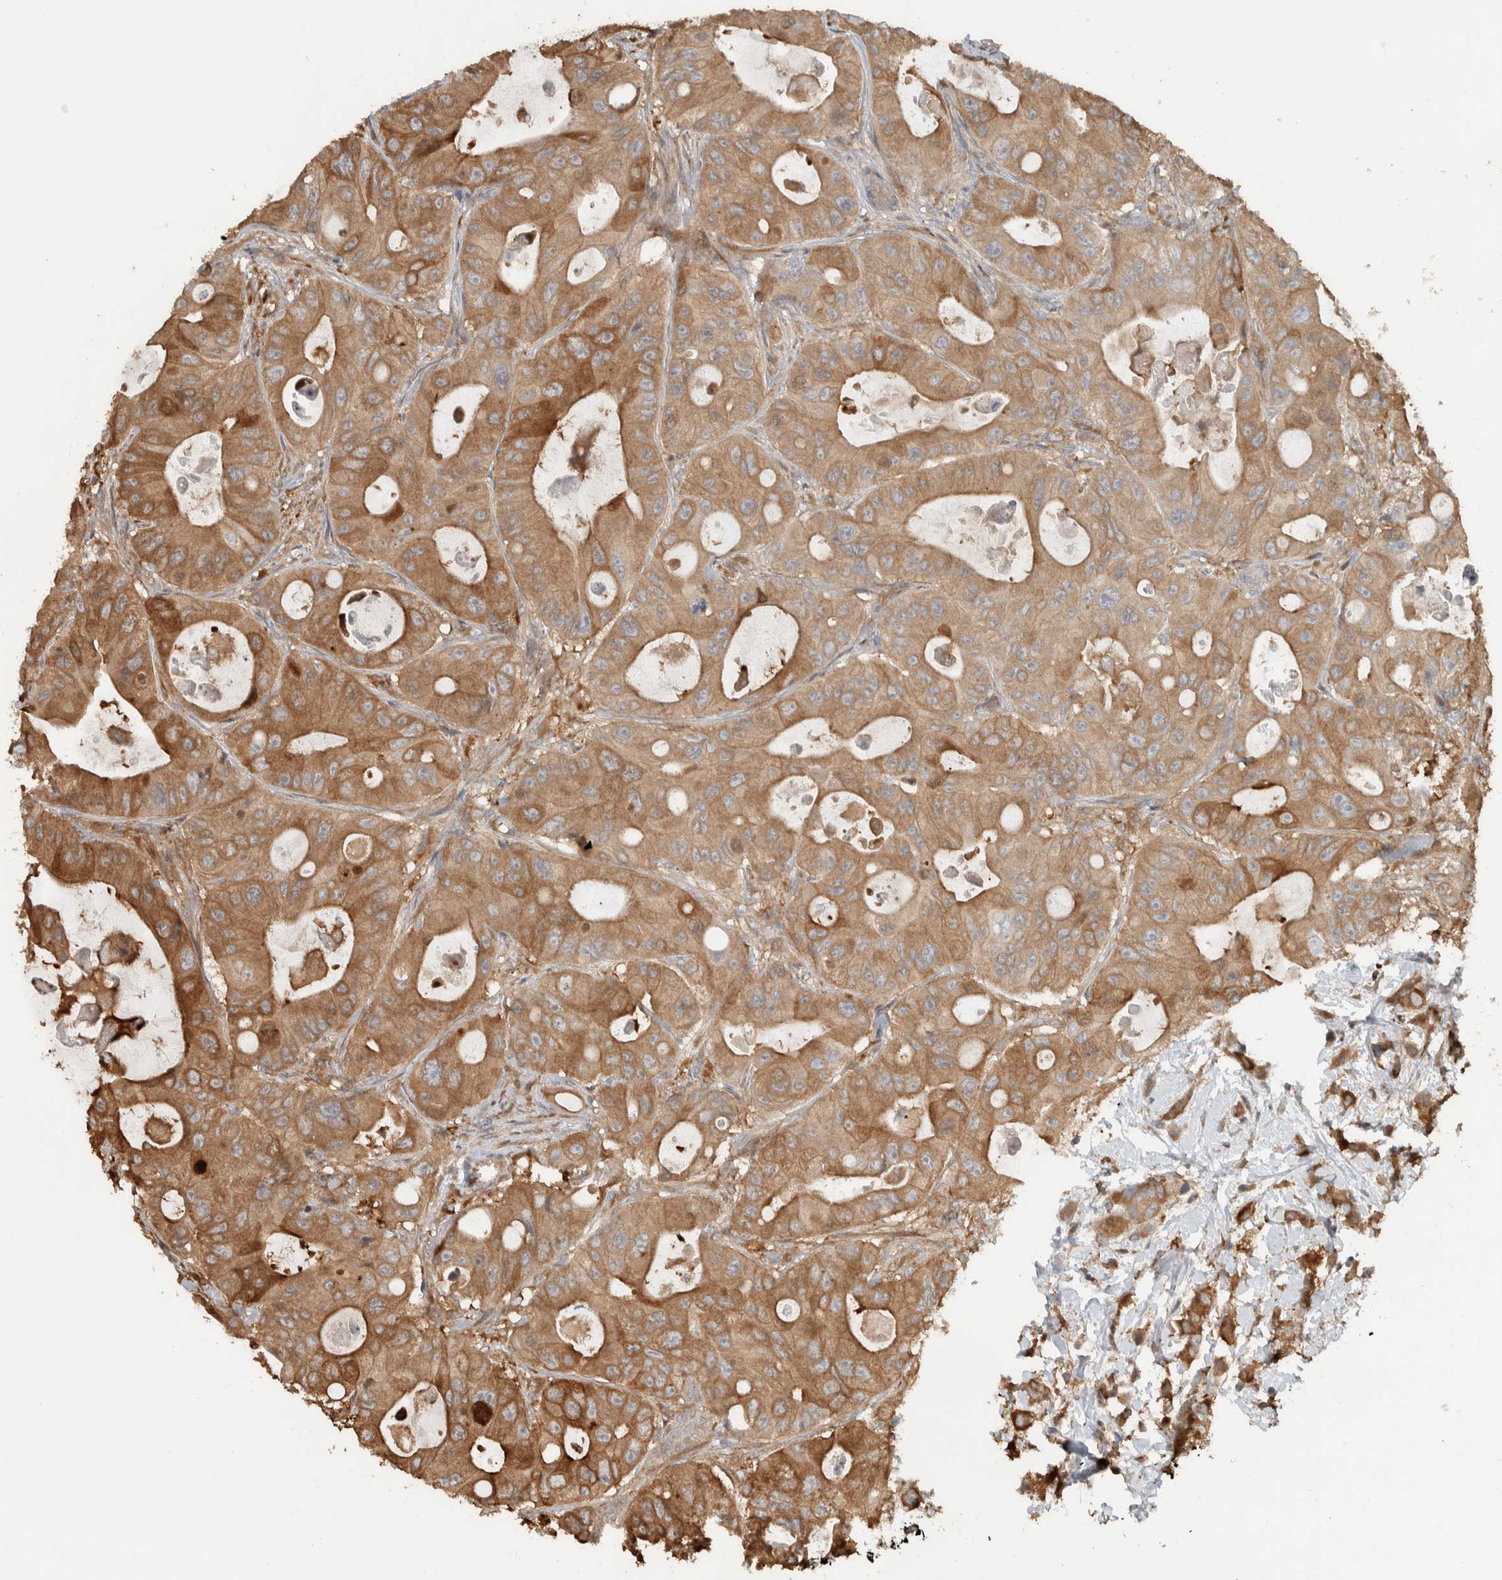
{"staining": {"intensity": "moderate", "quantity": ">75%", "location": "cytoplasmic/membranous"}, "tissue": "colorectal cancer", "cell_type": "Tumor cells", "image_type": "cancer", "snomed": [{"axis": "morphology", "description": "Adenocarcinoma, NOS"}, {"axis": "topography", "description": "Colon"}], "caption": "Moderate cytoplasmic/membranous expression is appreciated in about >75% of tumor cells in adenocarcinoma (colorectal).", "gene": "CNTROB", "patient": {"sex": "female", "age": 46}}